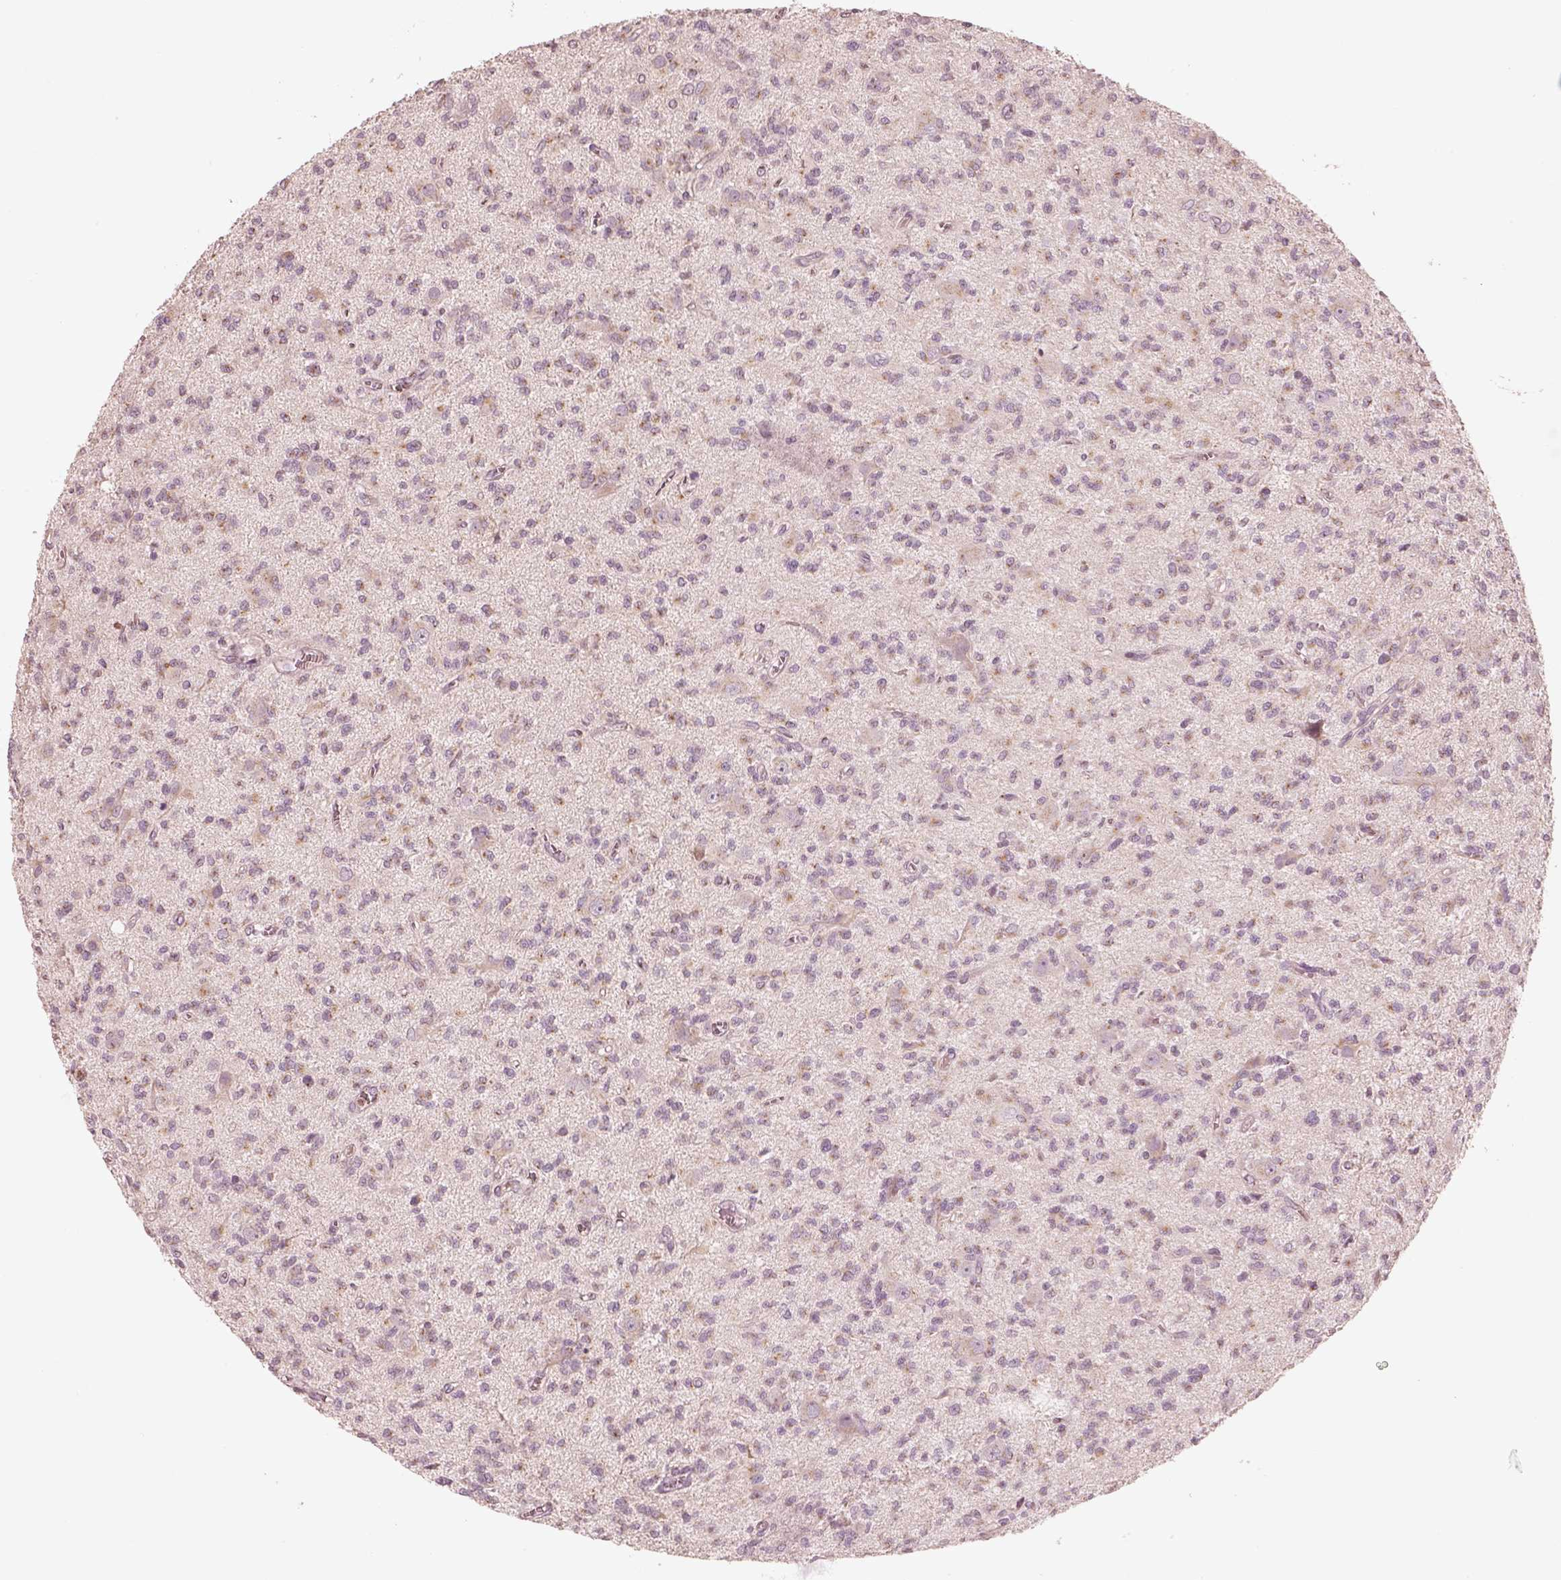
{"staining": {"intensity": "weak", "quantity": ">75%", "location": "cytoplasmic/membranous"}, "tissue": "glioma", "cell_type": "Tumor cells", "image_type": "cancer", "snomed": [{"axis": "morphology", "description": "Glioma, malignant, Low grade"}, {"axis": "topography", "description": "Brain"}], "caption": "Immunohistochemical staining of human glioma shows low levels of weak cytoplasmic/membranous staining in approximately >75% of tumor cells. (DAB (3,3'-diaminobenzidine) = brown stain, brightfield microscopy at high magnification).", "gene": "ABCA7", "patient": {"sex": "male", "age": 64}}